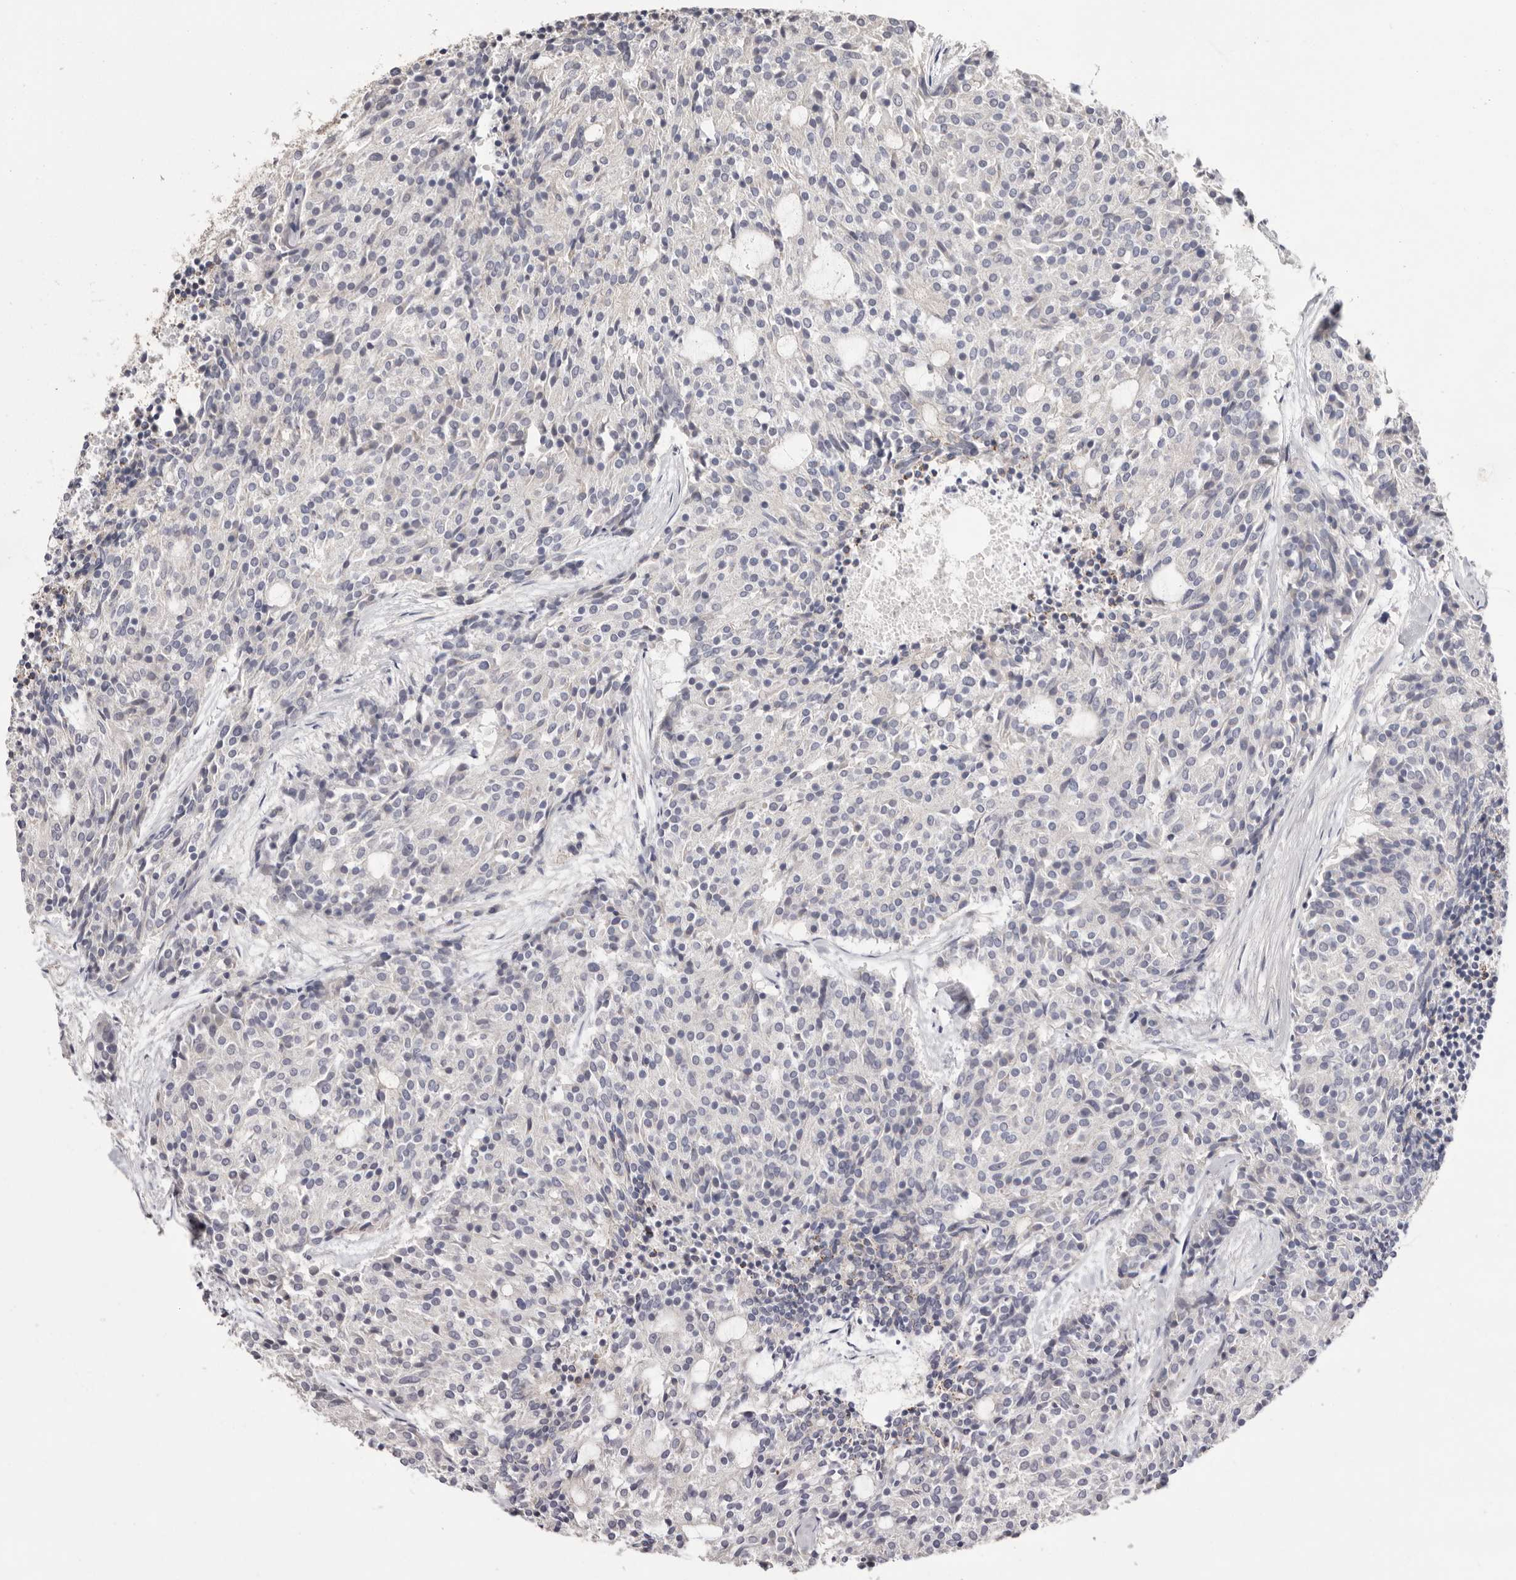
{"staining": {"intensity": "negative", "quantity": "none", "location": "none"}, "tissue": "carcinoid", "cell_type": "Tumor cells", "image_type": "cancer", "snomed": [{"axis": "morphology", "description": "Carcinoid, malignant, NOS"}, {"axis": "topography", "description": "Pancreas"}], "caption": "Human carcinoid stained for a protein using IHC exhibits no expression in tumor cells.", "gene": "MMACHC", "patient": {"sex": "female", "age": 54}}